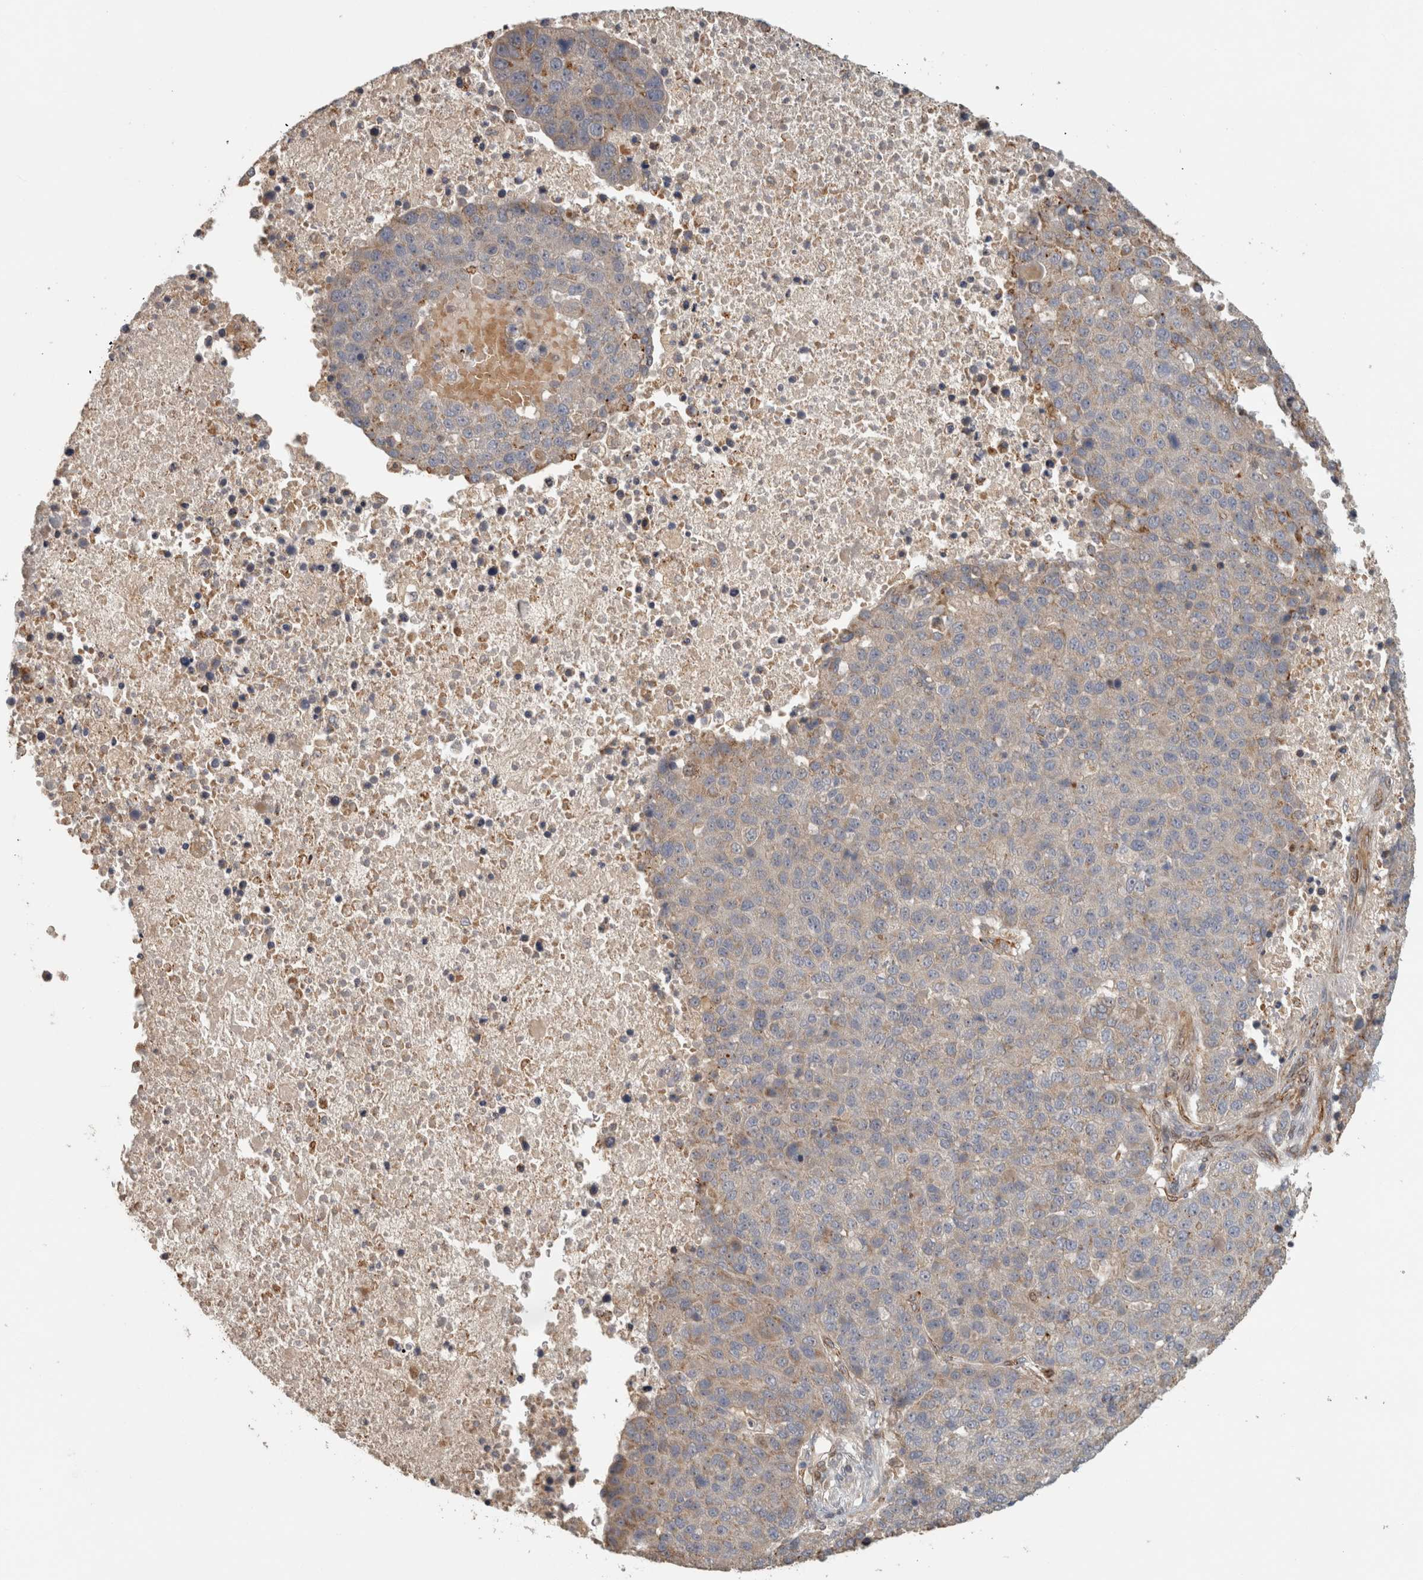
{"staining": {"intensity": "weak", "quantity": "<25%", "location": "cytoplasmic/membranous"}, "tissue": "pancreatic cancer", "cell_type": "Tumor cells", "image_type": "cancer", "snomed": [{"axis": "morphology", "description": "Adenocarcinoma, NOS"}, {"axis": "topography", "description": "Pancreas"}], "caption": "Photomicrograph shows no protein staining in tumor cells of pancreatic cancer (adenocarcinoma) tissue.", "gene": "SIPA1L2", "patient": {"sex": "female", "age": 61}}